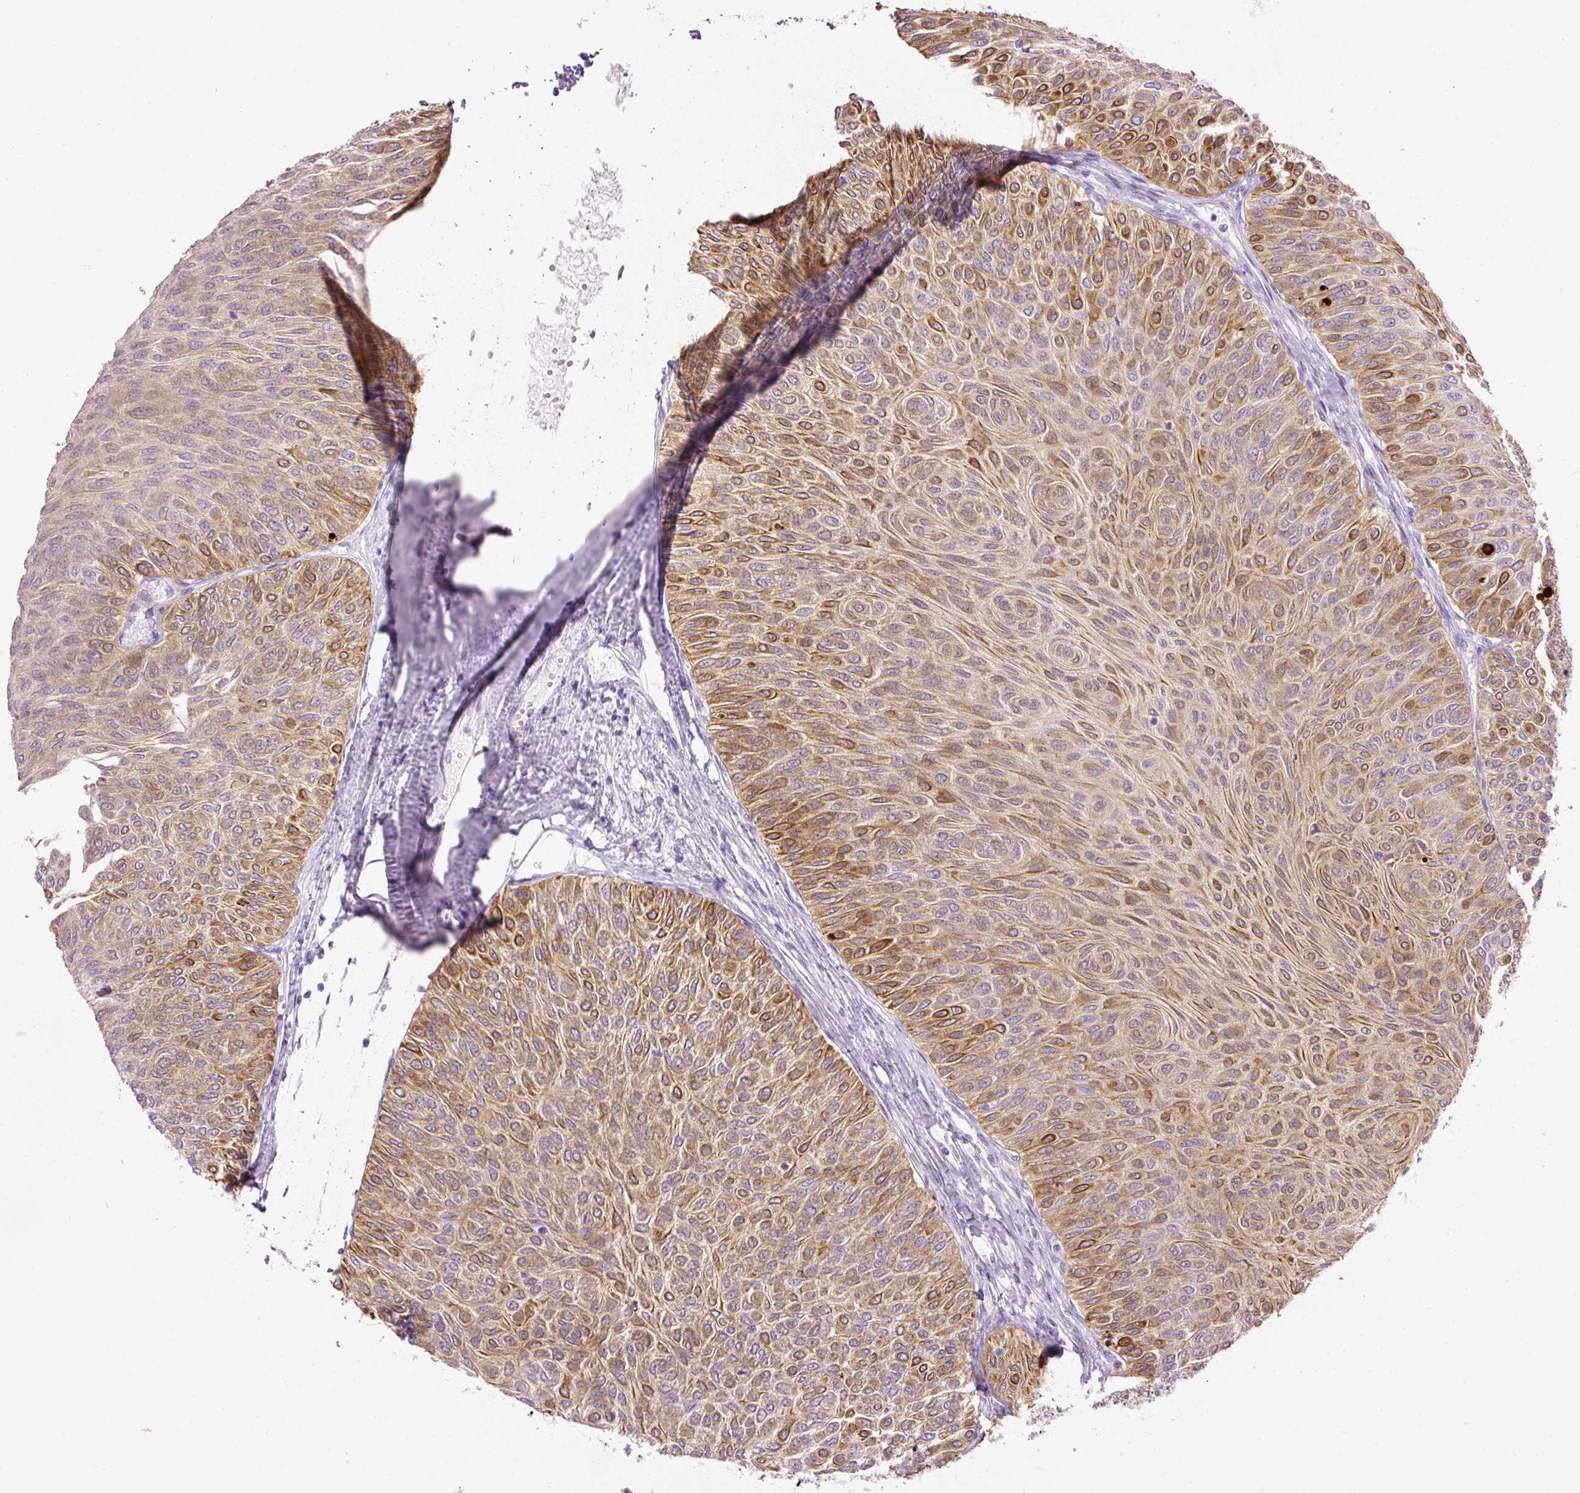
{"staining": {"intensity": "moderate", "quantity": "25%-75%", "location": "cytoplasmic/membranous"}, "tissue": "urothelial cancer", "cell_type": "Tumor cells", "image_type": "cancer", "snomed": [{"axis": "morphology", "description": "Urothelial carcinoma, Low grade"}, {"axis": "topography", "description": "Urinary bladder"}], "caption": "Approximately 25%-75% of tumor cells in human urothelial cancer exhibit moderate cytoplasmic/membranous protein positivity as visualized by brown immunohistochemical staining.", "gene": "SRC", "patient": {"sex": "male", "age": 78}}